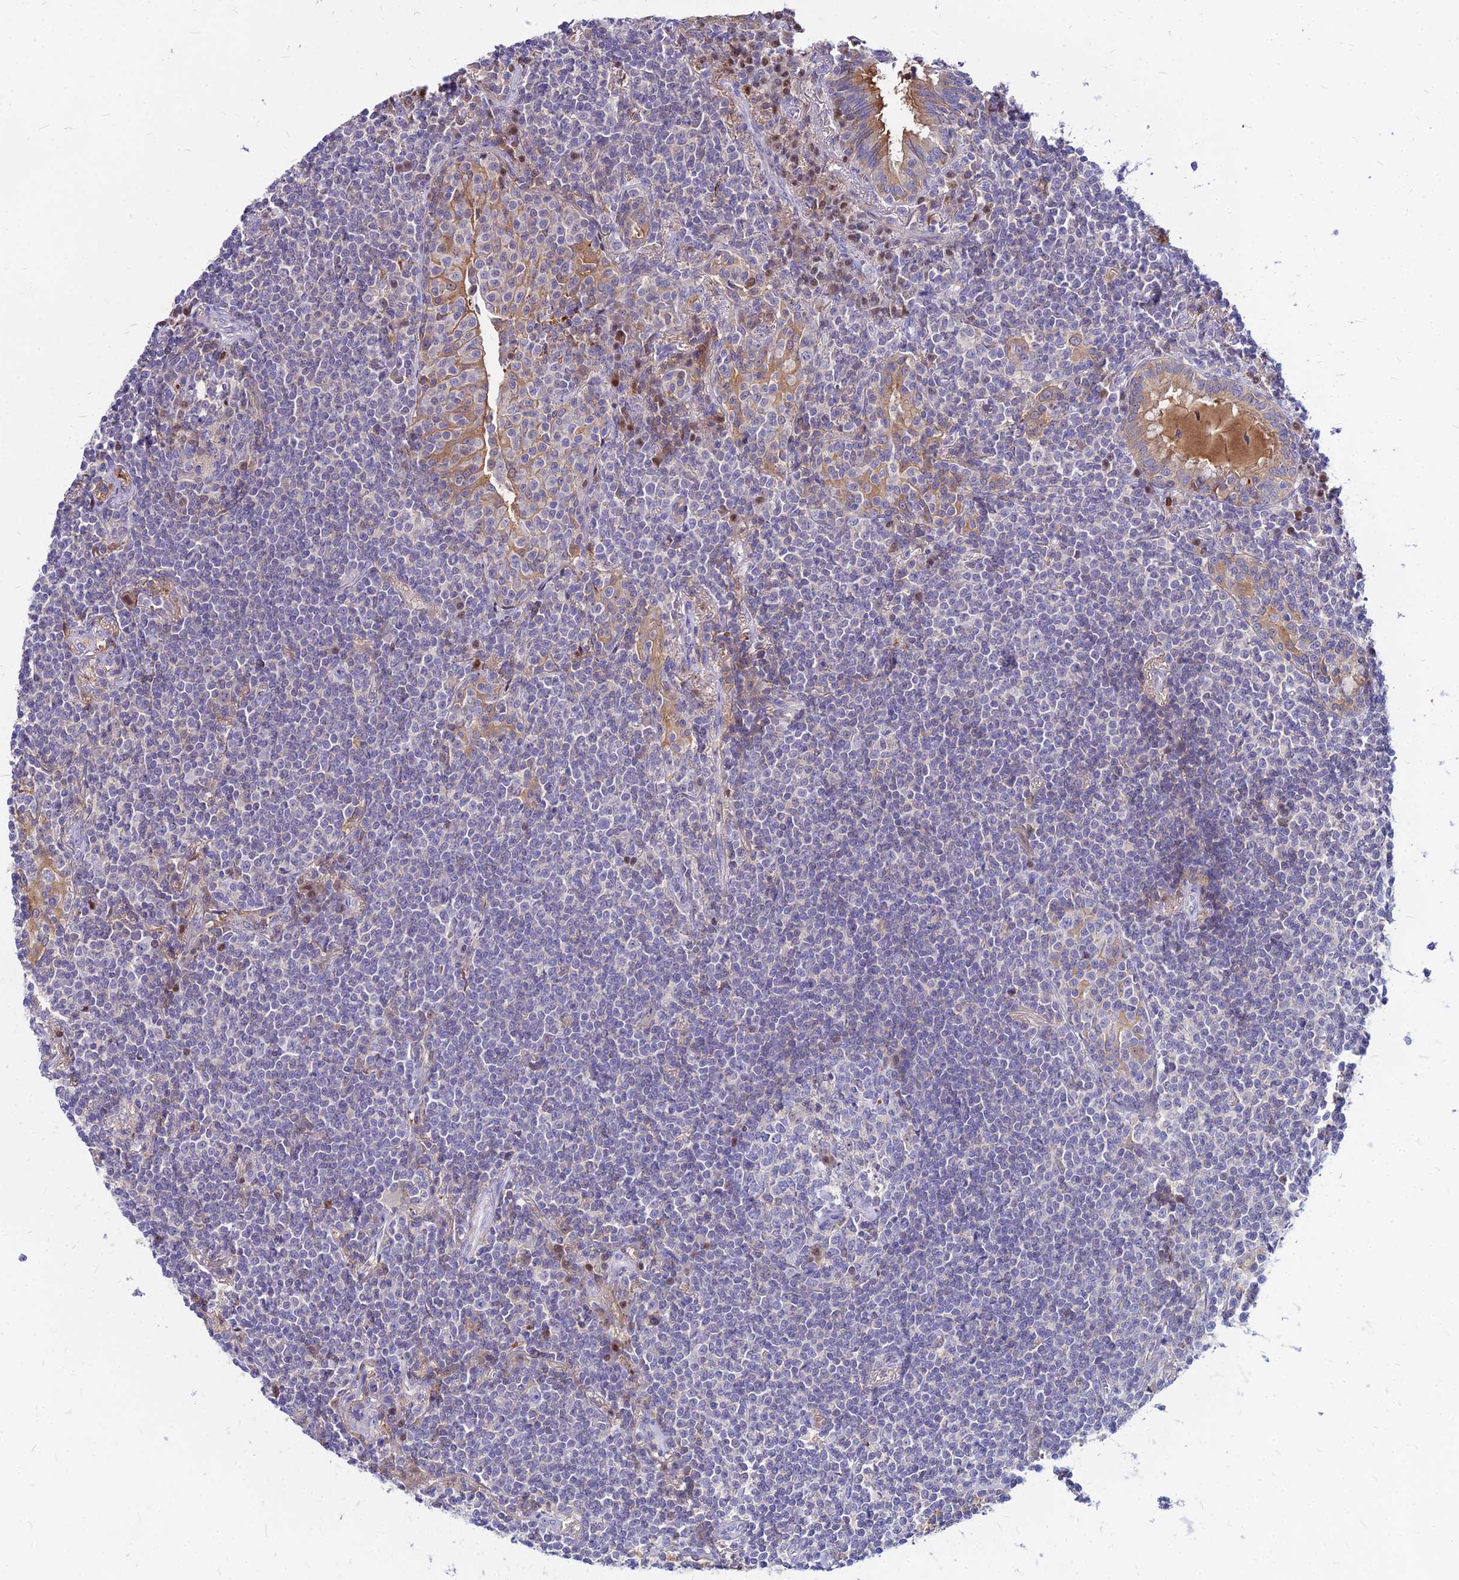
{"staining": {"intensity": "negative", "quantity": "none", "location": "none"}, "tissue": "lymphoma", "cell_type": "Tumor cells", "image_type": "cancer", "snomed": [{"axis": "morphology", "description": "Malignant lymphoma, non-Hodgkin's type, Low grade"}, {"axis": "topography", "description": "Lung"}], "caption": "Immunohistochemistry (IHC) of lymphoma reveals no expression in tumor cells. (Stains: DAB immunohistochemistry with hematoxylin counter stain, Microscopy: brightfield microscopy at high magnification).", "gene": "ACSM6", "patient": {"sex": "female", "age": 71}}